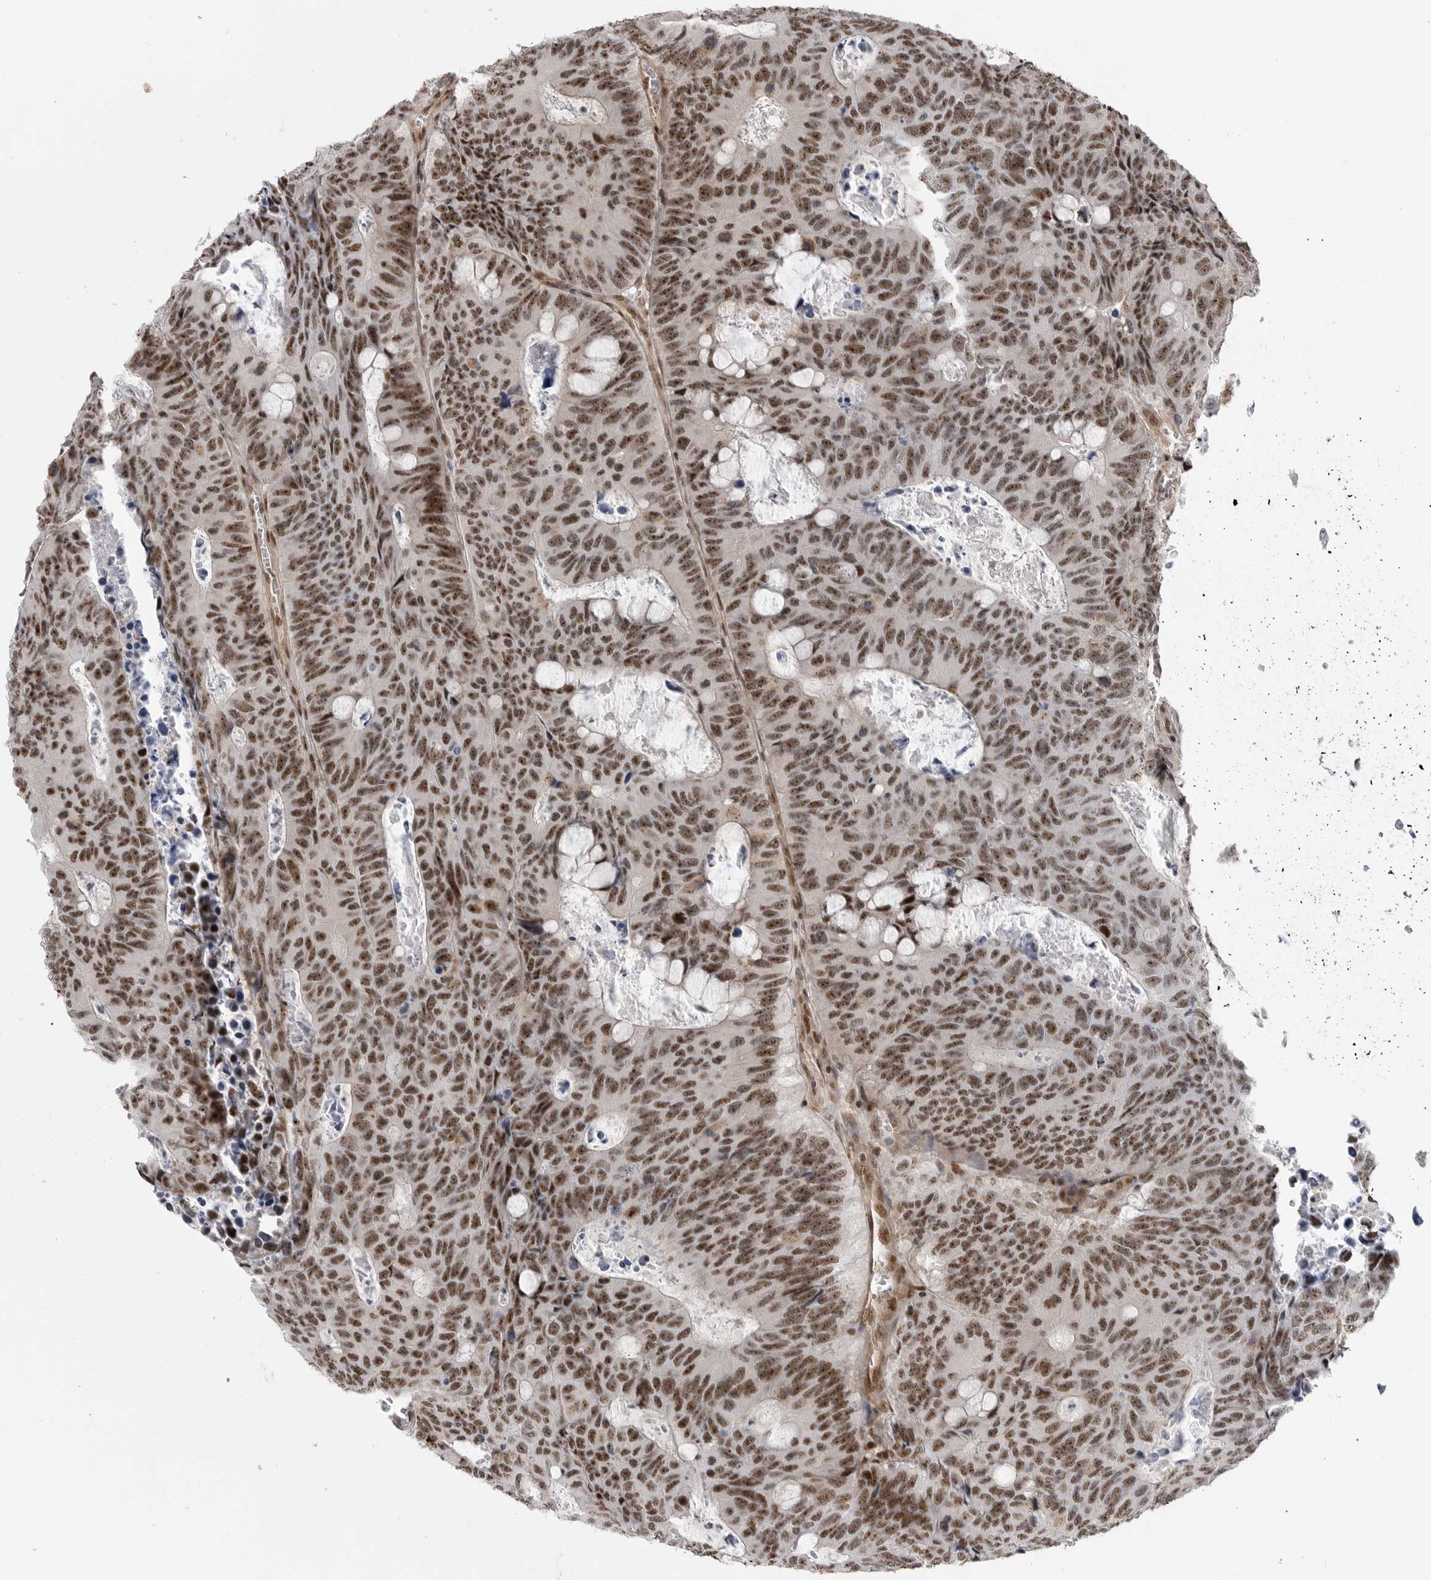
{"staining": {"intensity": "moderate", "quantity": ">75%", "location": "nuclear"}, "tissue": "colorectal cancer", "cell_type": "Tumor cells", "image_type": "cancer", "snomed": [{"axis": "morphology", "description": "Adenocarcinoma, NOS"}, {"axis": "topography", "description": "Colon"}], "caption": "This is a histology image of IHC staining of colorectal cancer (adenocarcinoma), which shows moderate expression in the nuclear of tumor cells.", "gene": "GPATCH2", "patient": {"sex": "male", "age": 87}}